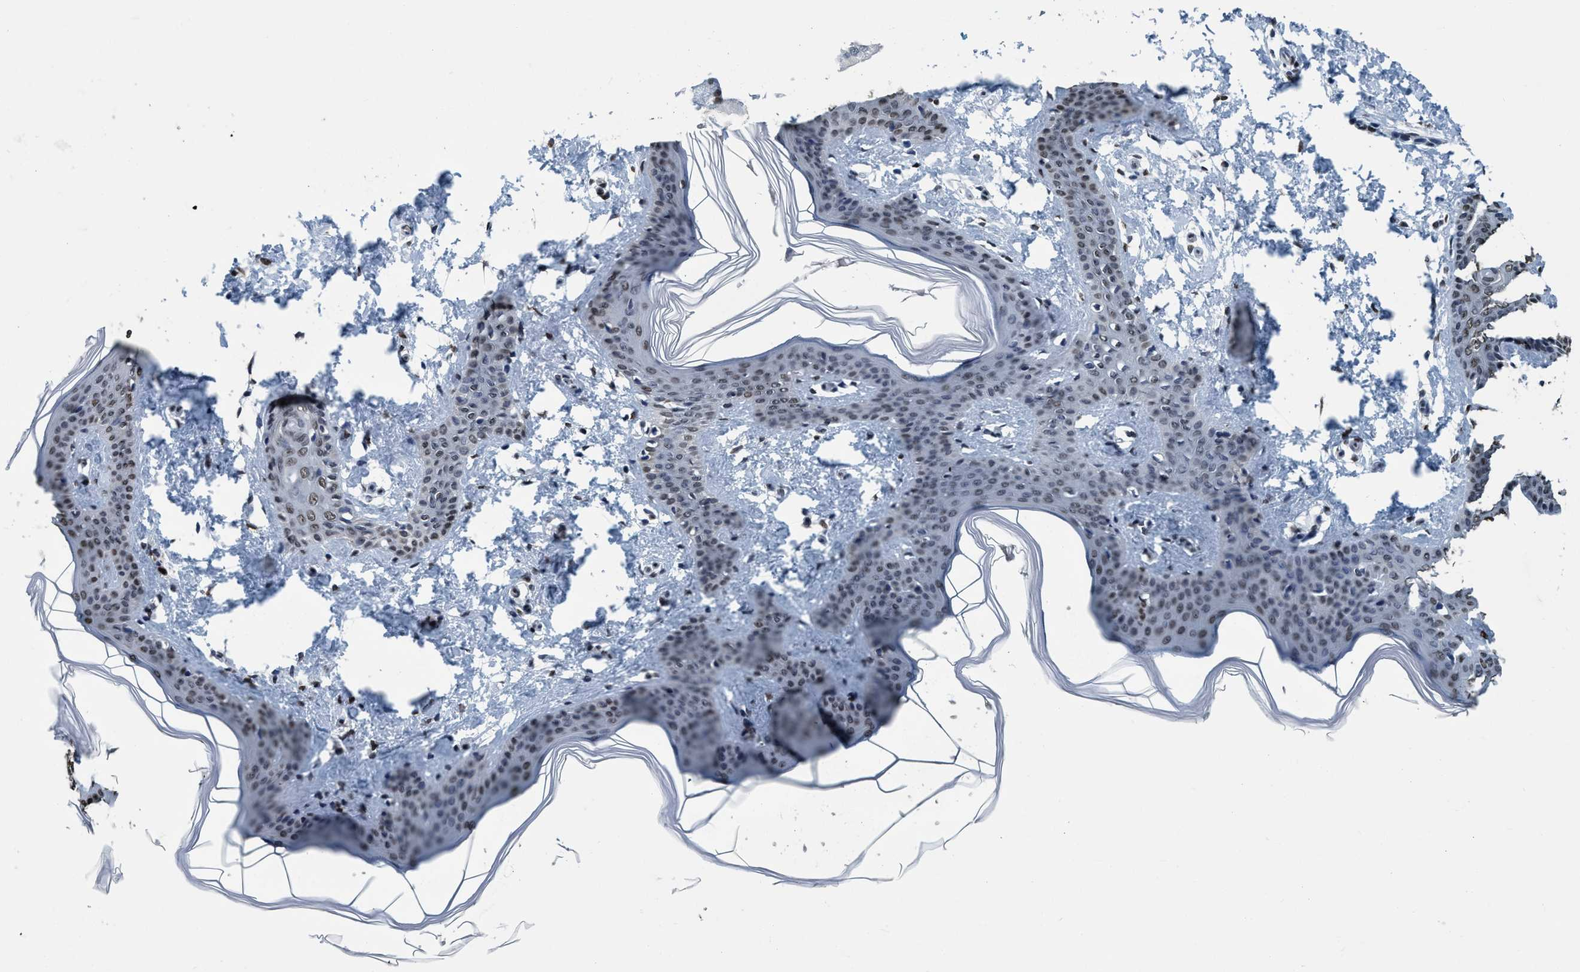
{"staining": {"intensity": "negative", "quantity": "none", "location": "none"}, "tissue": "skin", "cell_type": "Fibroblasts", "image_type": "normal", "snomed": [{"axis": "morphology", "description": "Normal tissue, NOS"}, {"axis": "topography", "description": "Skin"}], "caption": "High magnification brightfield microscopy of unremarkable skin stained with DAB (brown) and counterstained with hematoxylin (blue): fibroblasts show no significant expression. (DAB immunohistochemistry (IHC) visualized using brightfield microscopy, high magnification).", "gene": "CCNE2", "patient": {"sex": "female", "age": 17}}